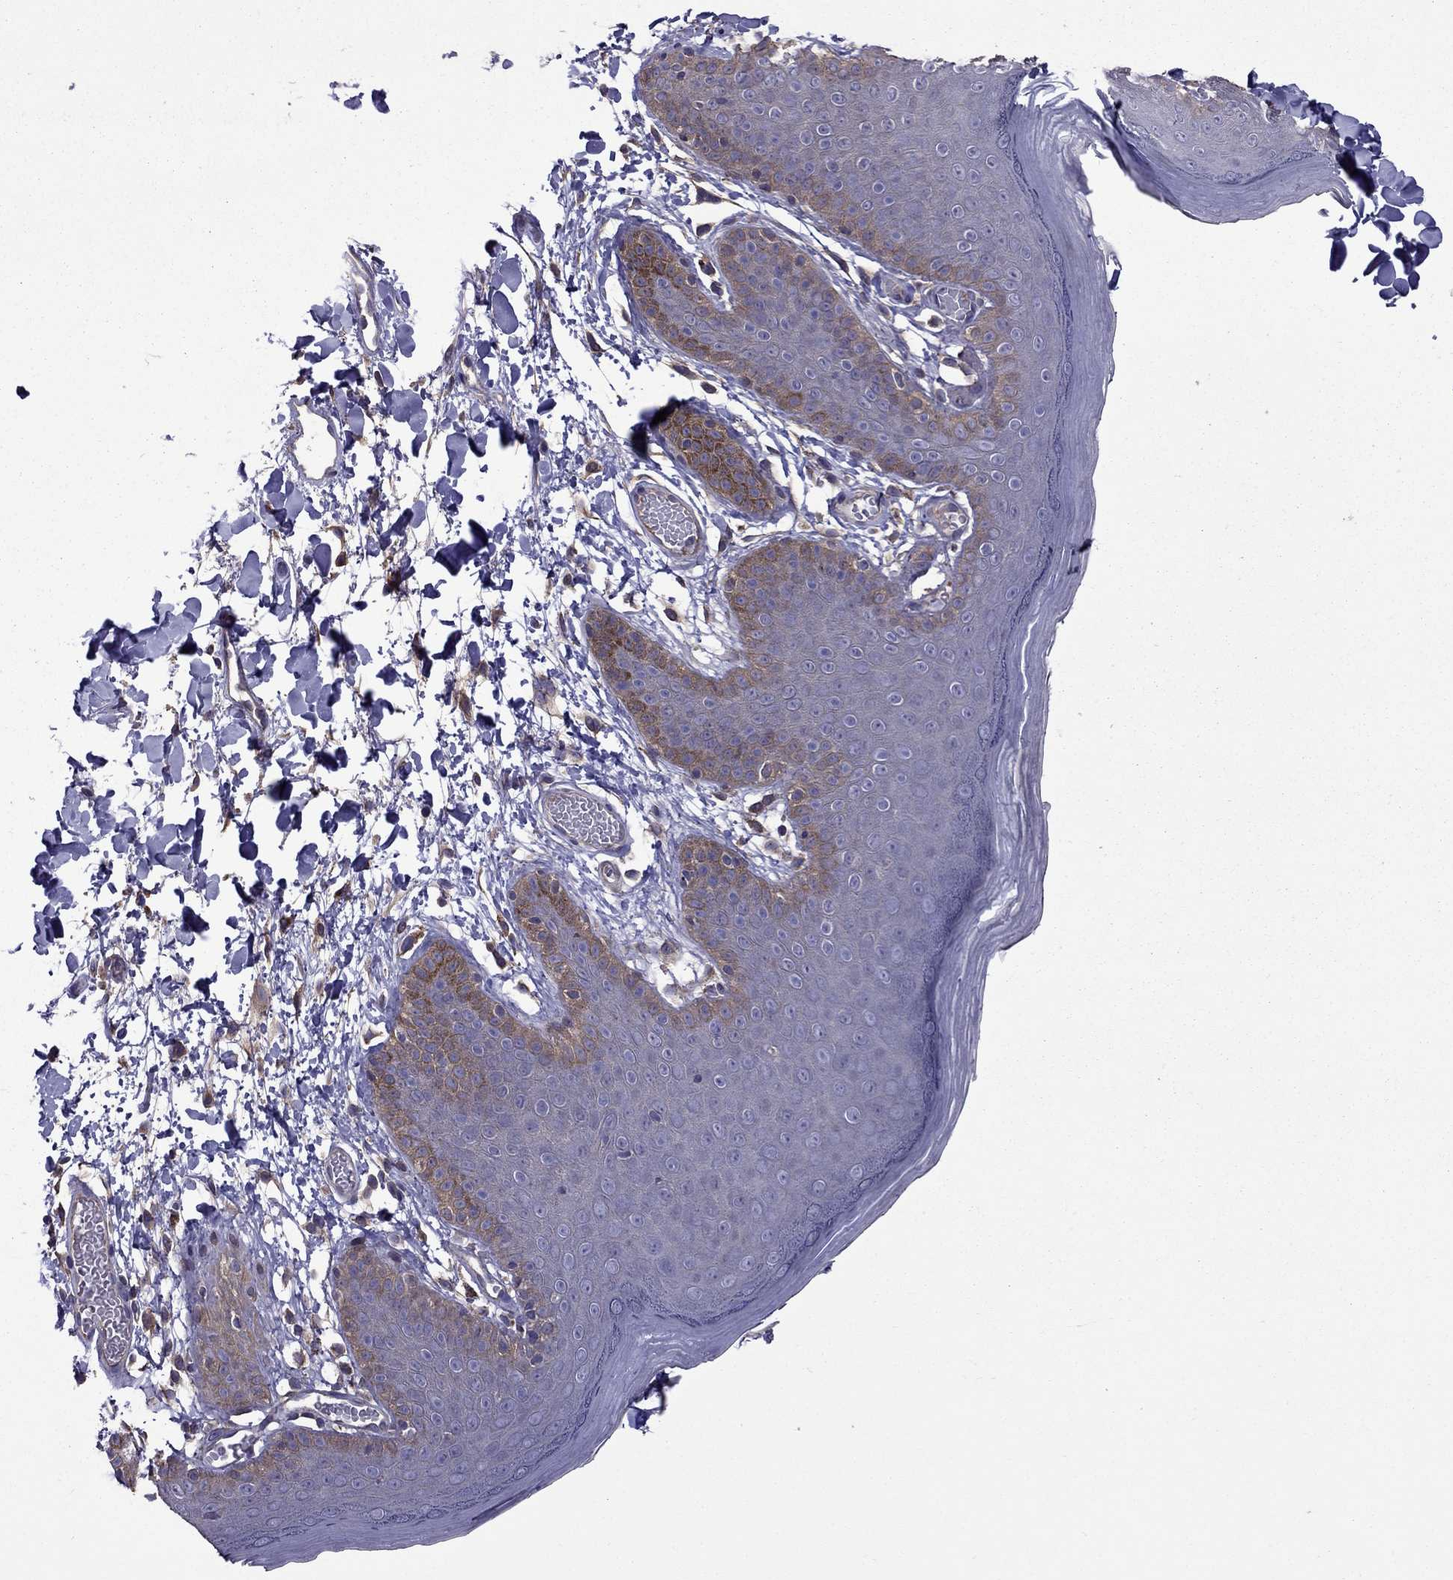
{"staining": {"intensity": "moderate", "quantity": "<25%", "location": "cytoplasmic/membranous"}, "tissue": "skin", "cell_type": "Epidermal cells", "image_type": "normal", "snomed": [{"axis": "morphology", "description": "Normal tissue, NOS"}, {"axis": "topography", "description": "Anal"}], "caption": "Moderate cytoplasmic/membranous protein expression is seen in approximately <25% of epidermal cells in skin.", "gene": "ITGB1", "patient": {"sex": "male", "age": 53}}